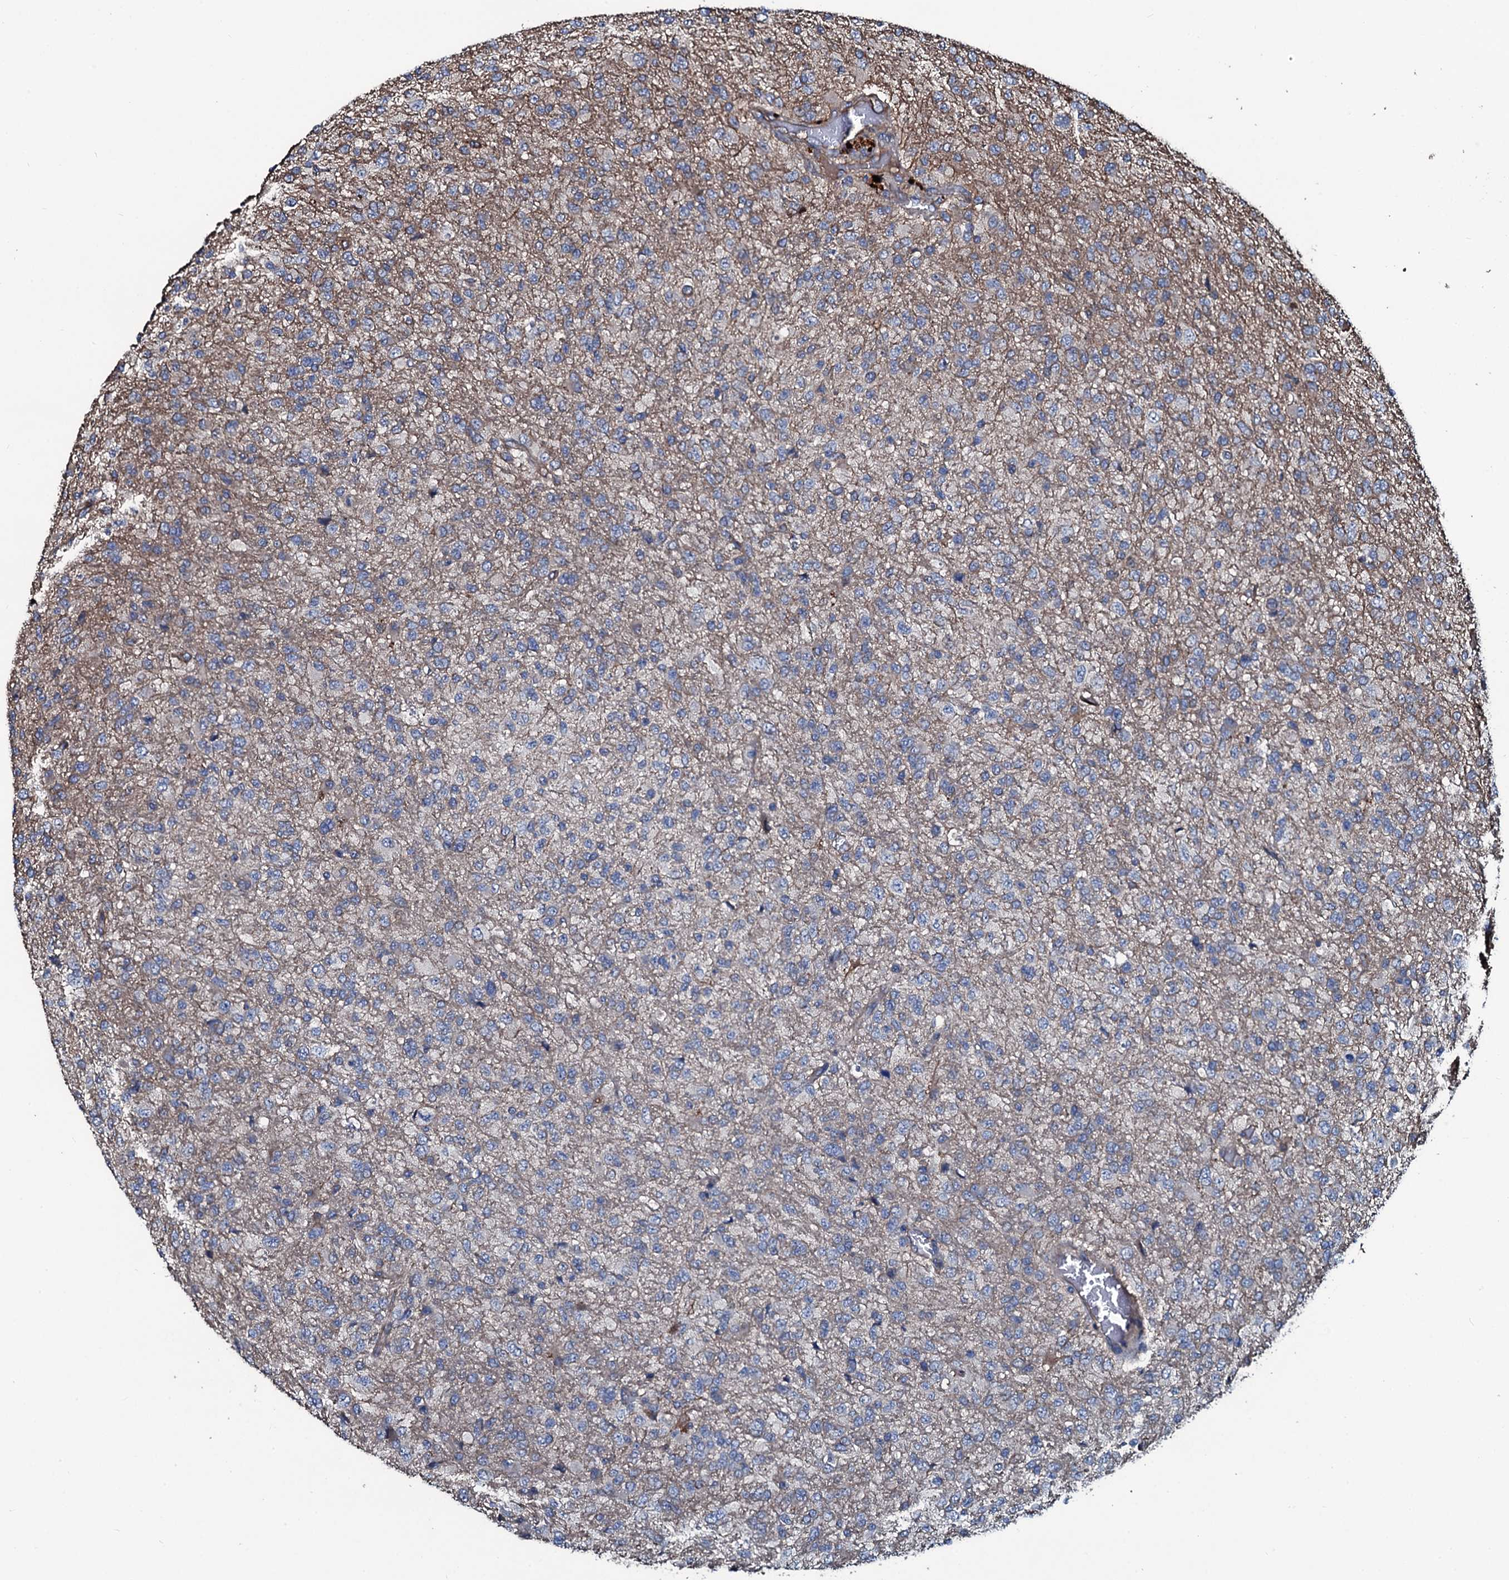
{"staining": {"intensity": "weak", "quantity": "<25%", "location": "cytoplasmic/membranous"}, "tissue": "glioma", "cell_type": "Tumor cells", "image_type": "cancer", "snomed": [{"axis": "morphology", "description": "Glioma, malignant, High grade"}, {"axis": "topography", "description": "Brain"}], "caption": "An IHC histopathology image of high-grade glioma (malignant) is shown. There is no staining in tumor cells of high-grade glioma (malignant).", "gene": "DMAC2", "patient": {"sex": "female", "age": 74}}